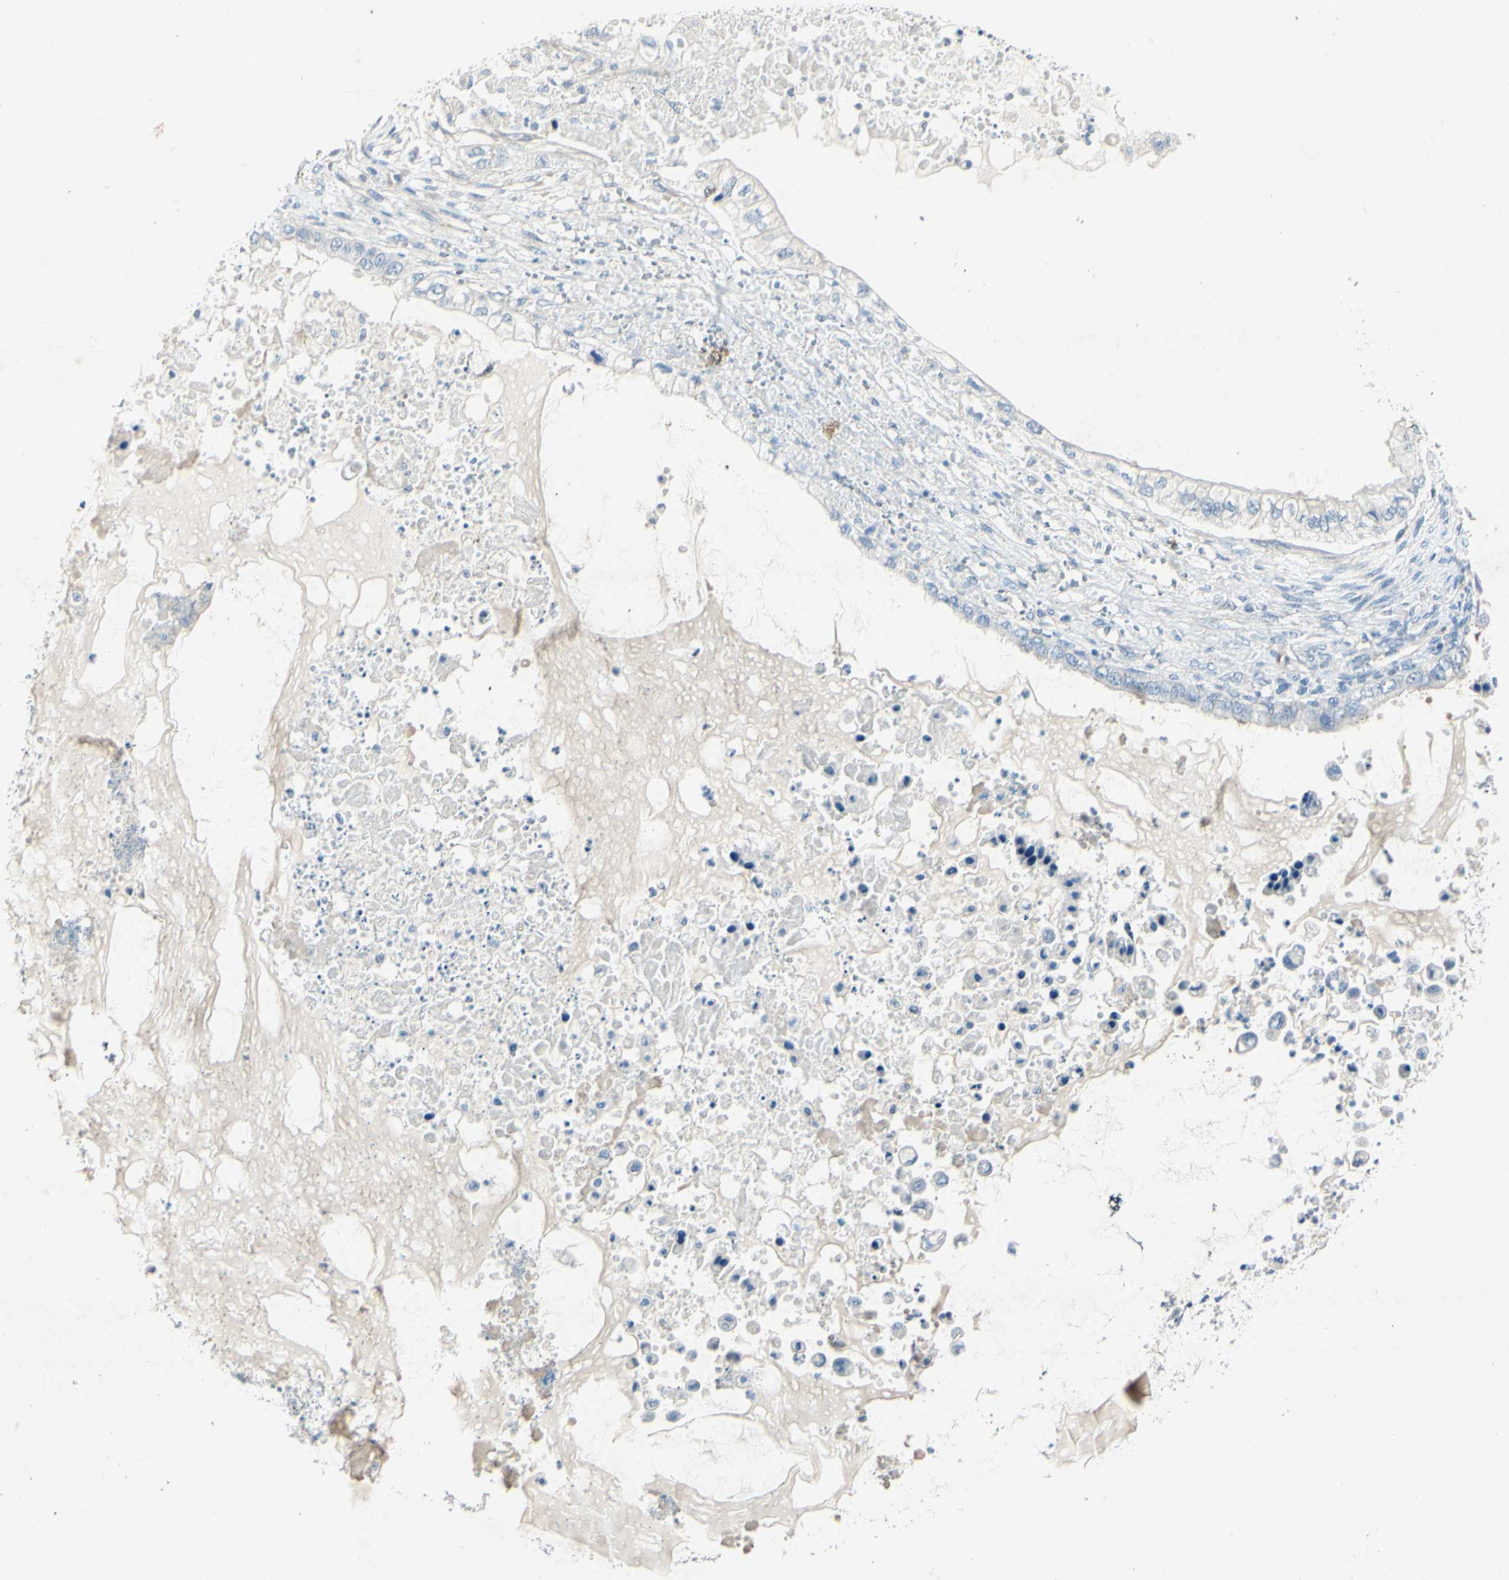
{"staining": {"intensity": "negative", "quantity": "none", "location": "none"}, "tissue": "ovarian cancer", "cell_type": "Tumor cells", "image_type": "cancer", "snomed": [{"axis": "morphology", "description": "Cystadenocarcinoma, mucinous, NOS"}, {"axis": "topography", "description": "Ovary"}], "caption": "Human mucinous cystadenocarcinoma (ovarian) stained for a protein using IHC shows no expression in tumor cells.", "gene": "SNAP91", "patient": {"sex": "female", "age": 80}}